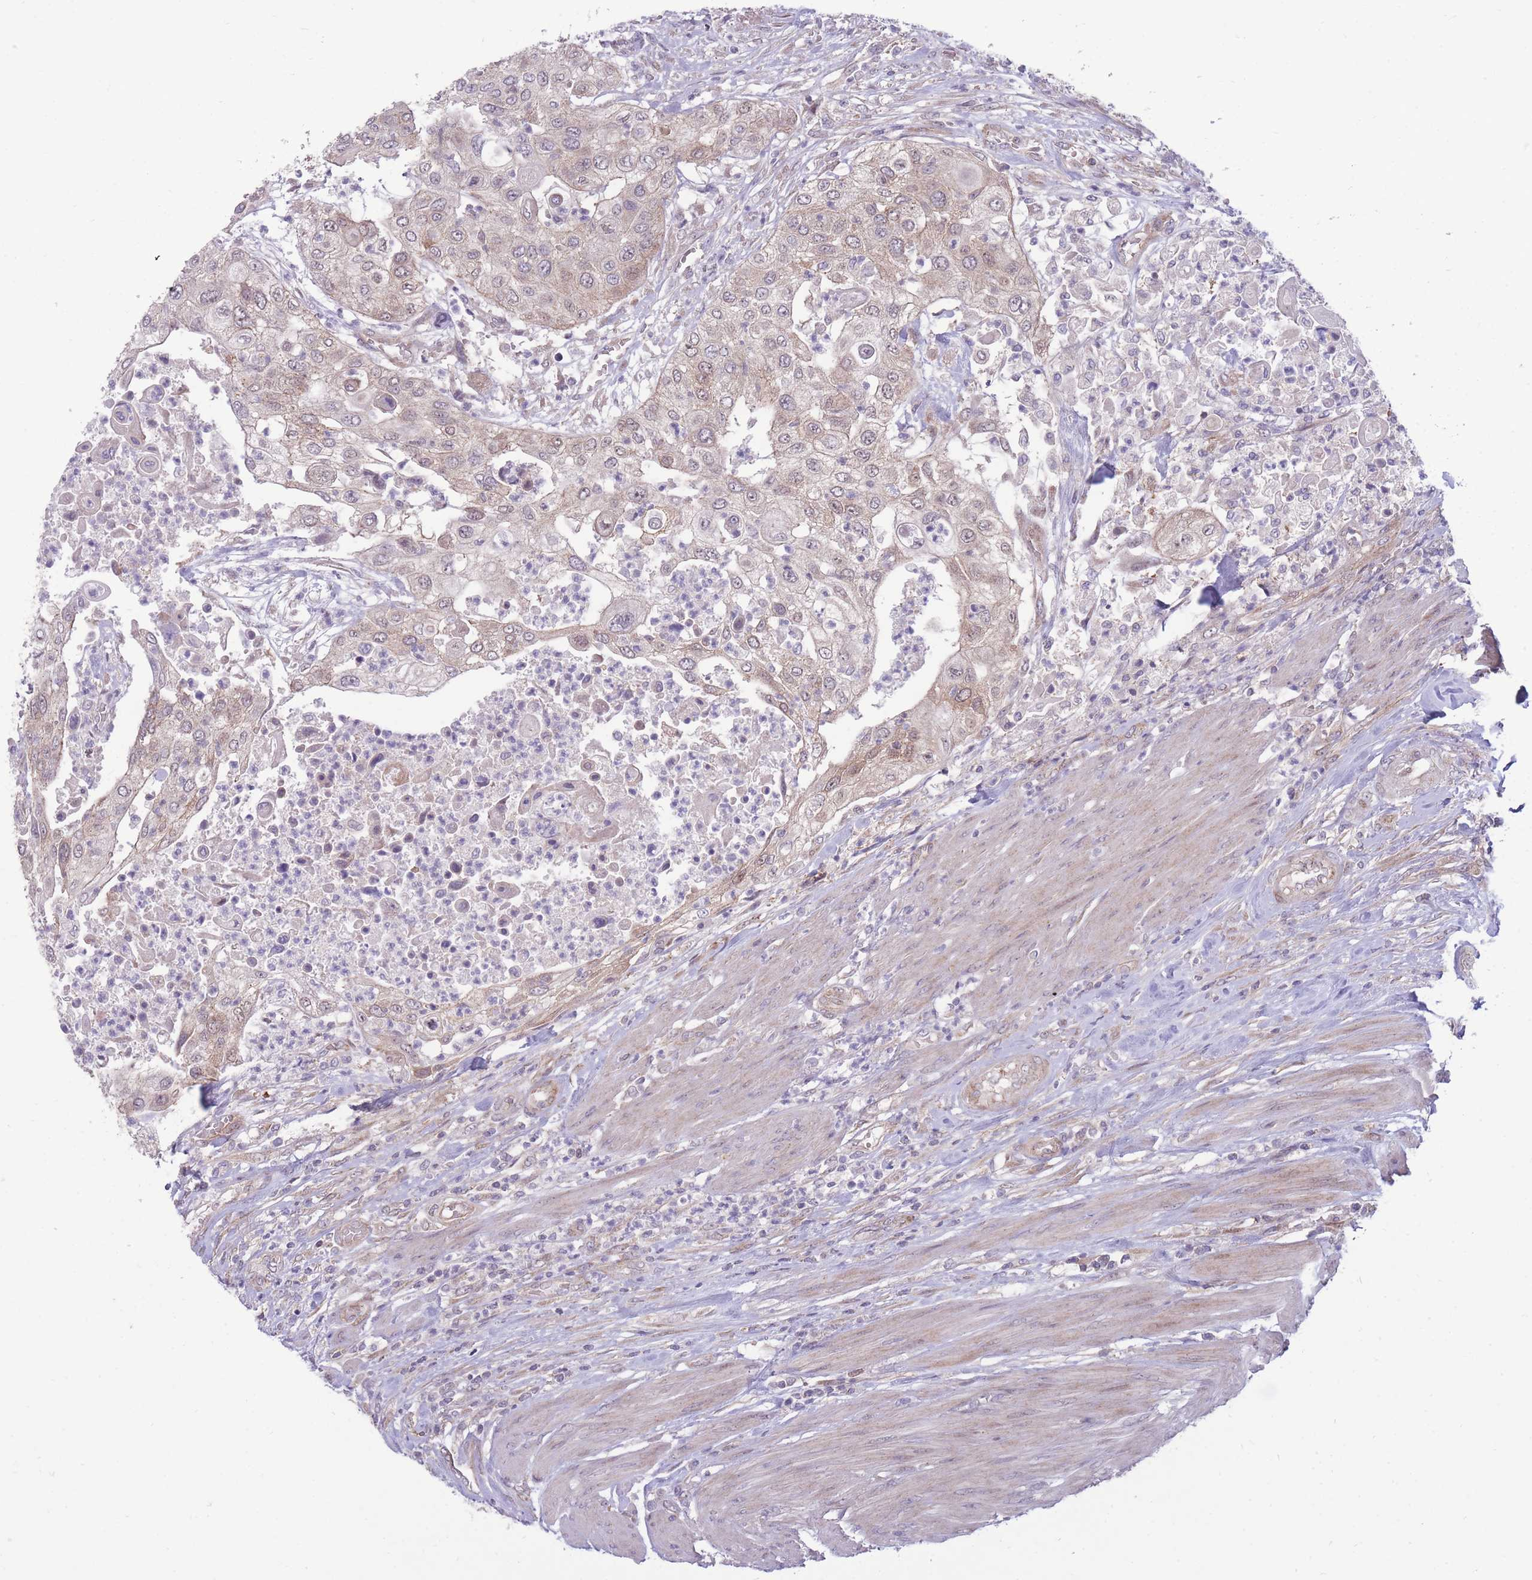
{"staining": {"intensity": "weak", "quantity": "25%-75%", "location": "cytoplasmic/membranous"}, "tissue": "urothelial cancer", "cell_type": "Tumor cells", "image_type": "cancer", "snomed": [{"axis": "morphology", "description": "Urothelial carcinoma, High grade"}, {"axis": "topography", "description": "Urinary bladder"}], "caption": "This is an image of IHC staining of urothelial carcinoma (high-grade), which shows weak expression in the cytoplasmic/membranous of tumor cells.", "gene": "RIC8A", "patient": {"sex": "female", "age": 79}}